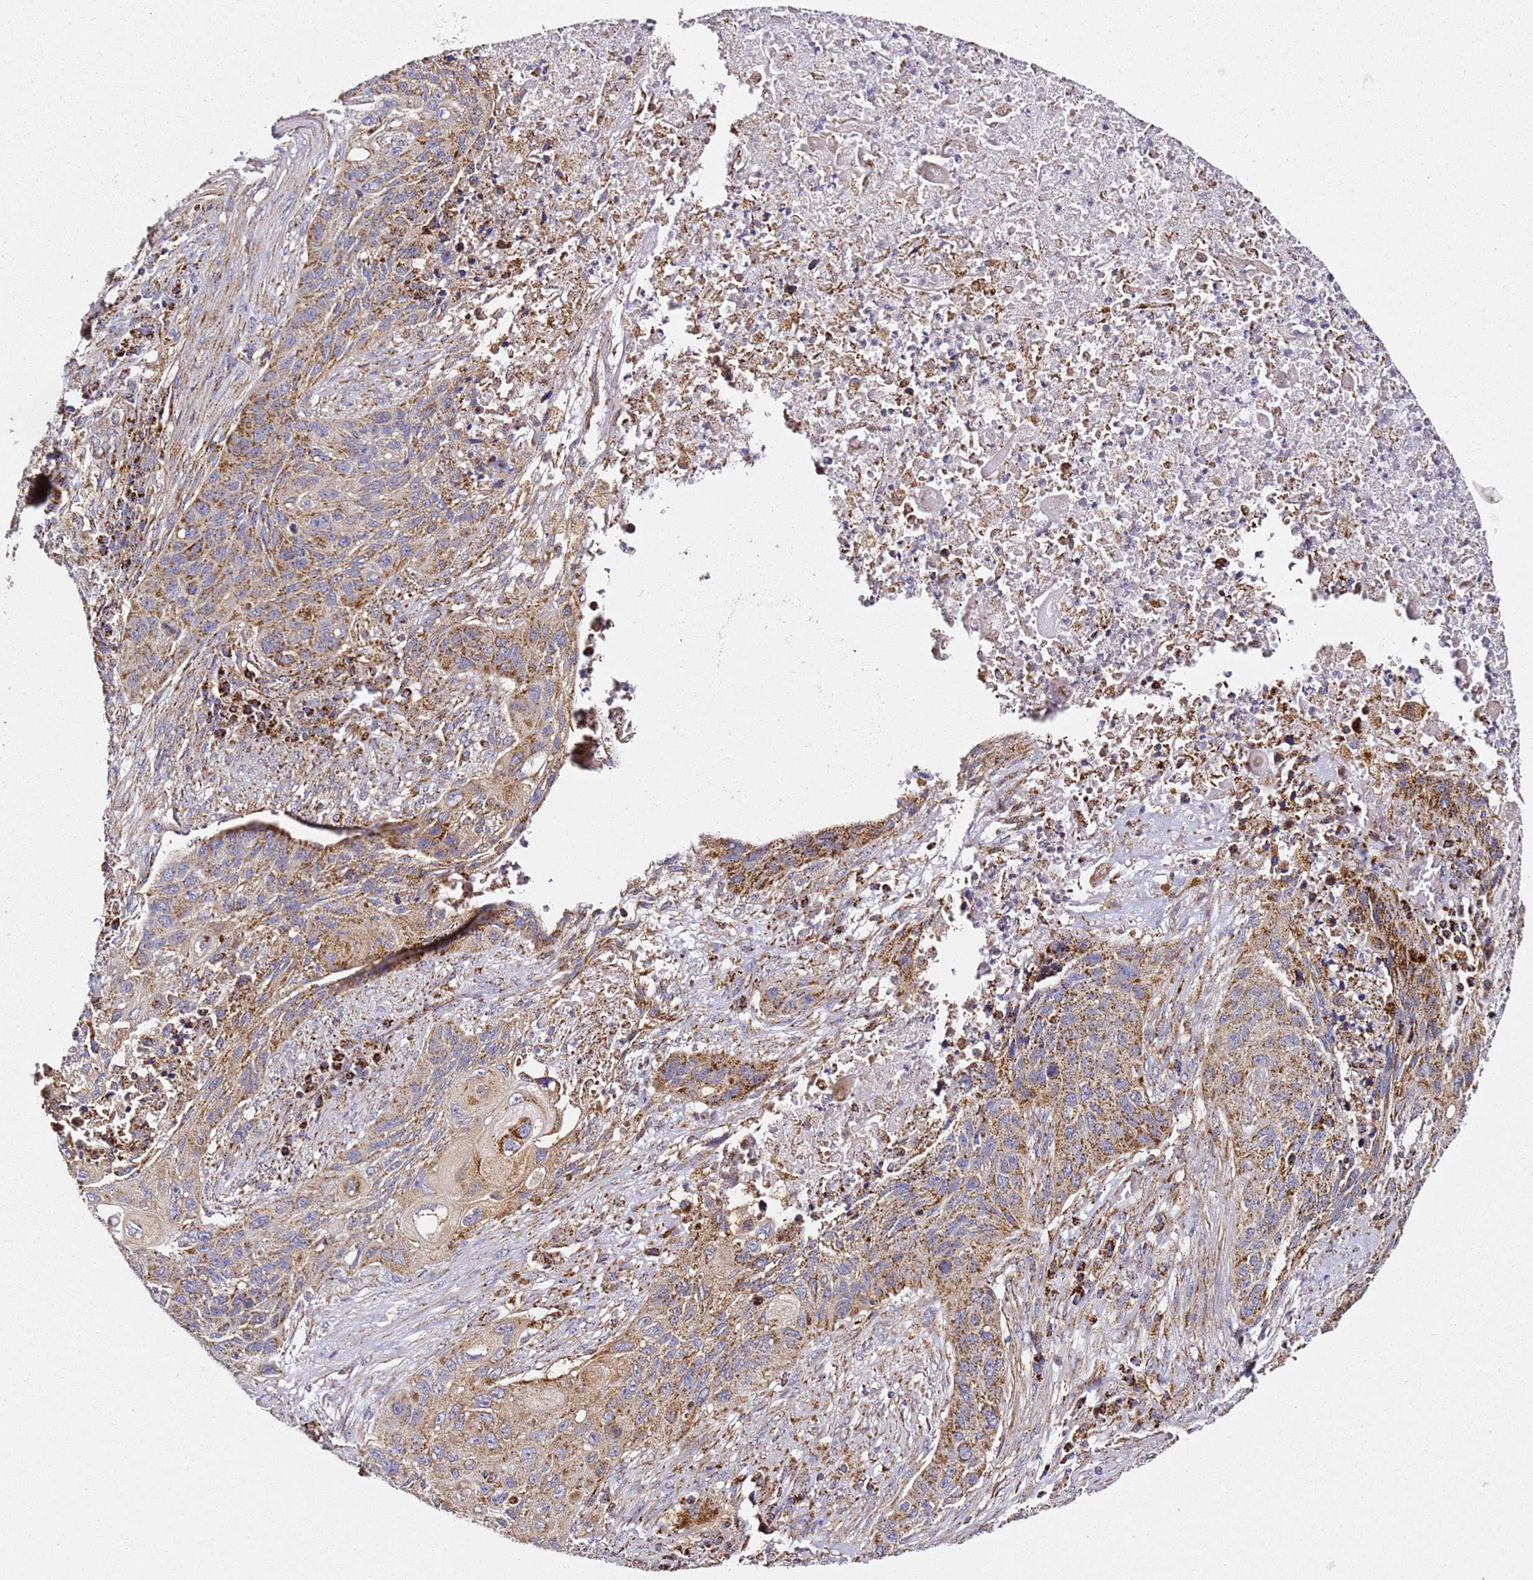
{"staining": {"intensity": "moderate", "quantity": ">75%", "location": "cytoplasmic/membranous"}, "tissue": "lung cancer", "cell_type": "Tumor cells", "image_type": "cancer", "snomed": [{"axis": "morphology", "description": "Squamous cell carcinoma, NOS"}, {"axis": "topography", "description": "Lung"}], "caption": "Immunohistochemistry (IHC) (DAB) staining of squamous cell carcinoma (lung) reveals moderate cytoplasmic/membranous protein expression in about >75% of tumor cells.", "gene": "NDUFA3", "patient": {"sex": "female", "age": 63}}